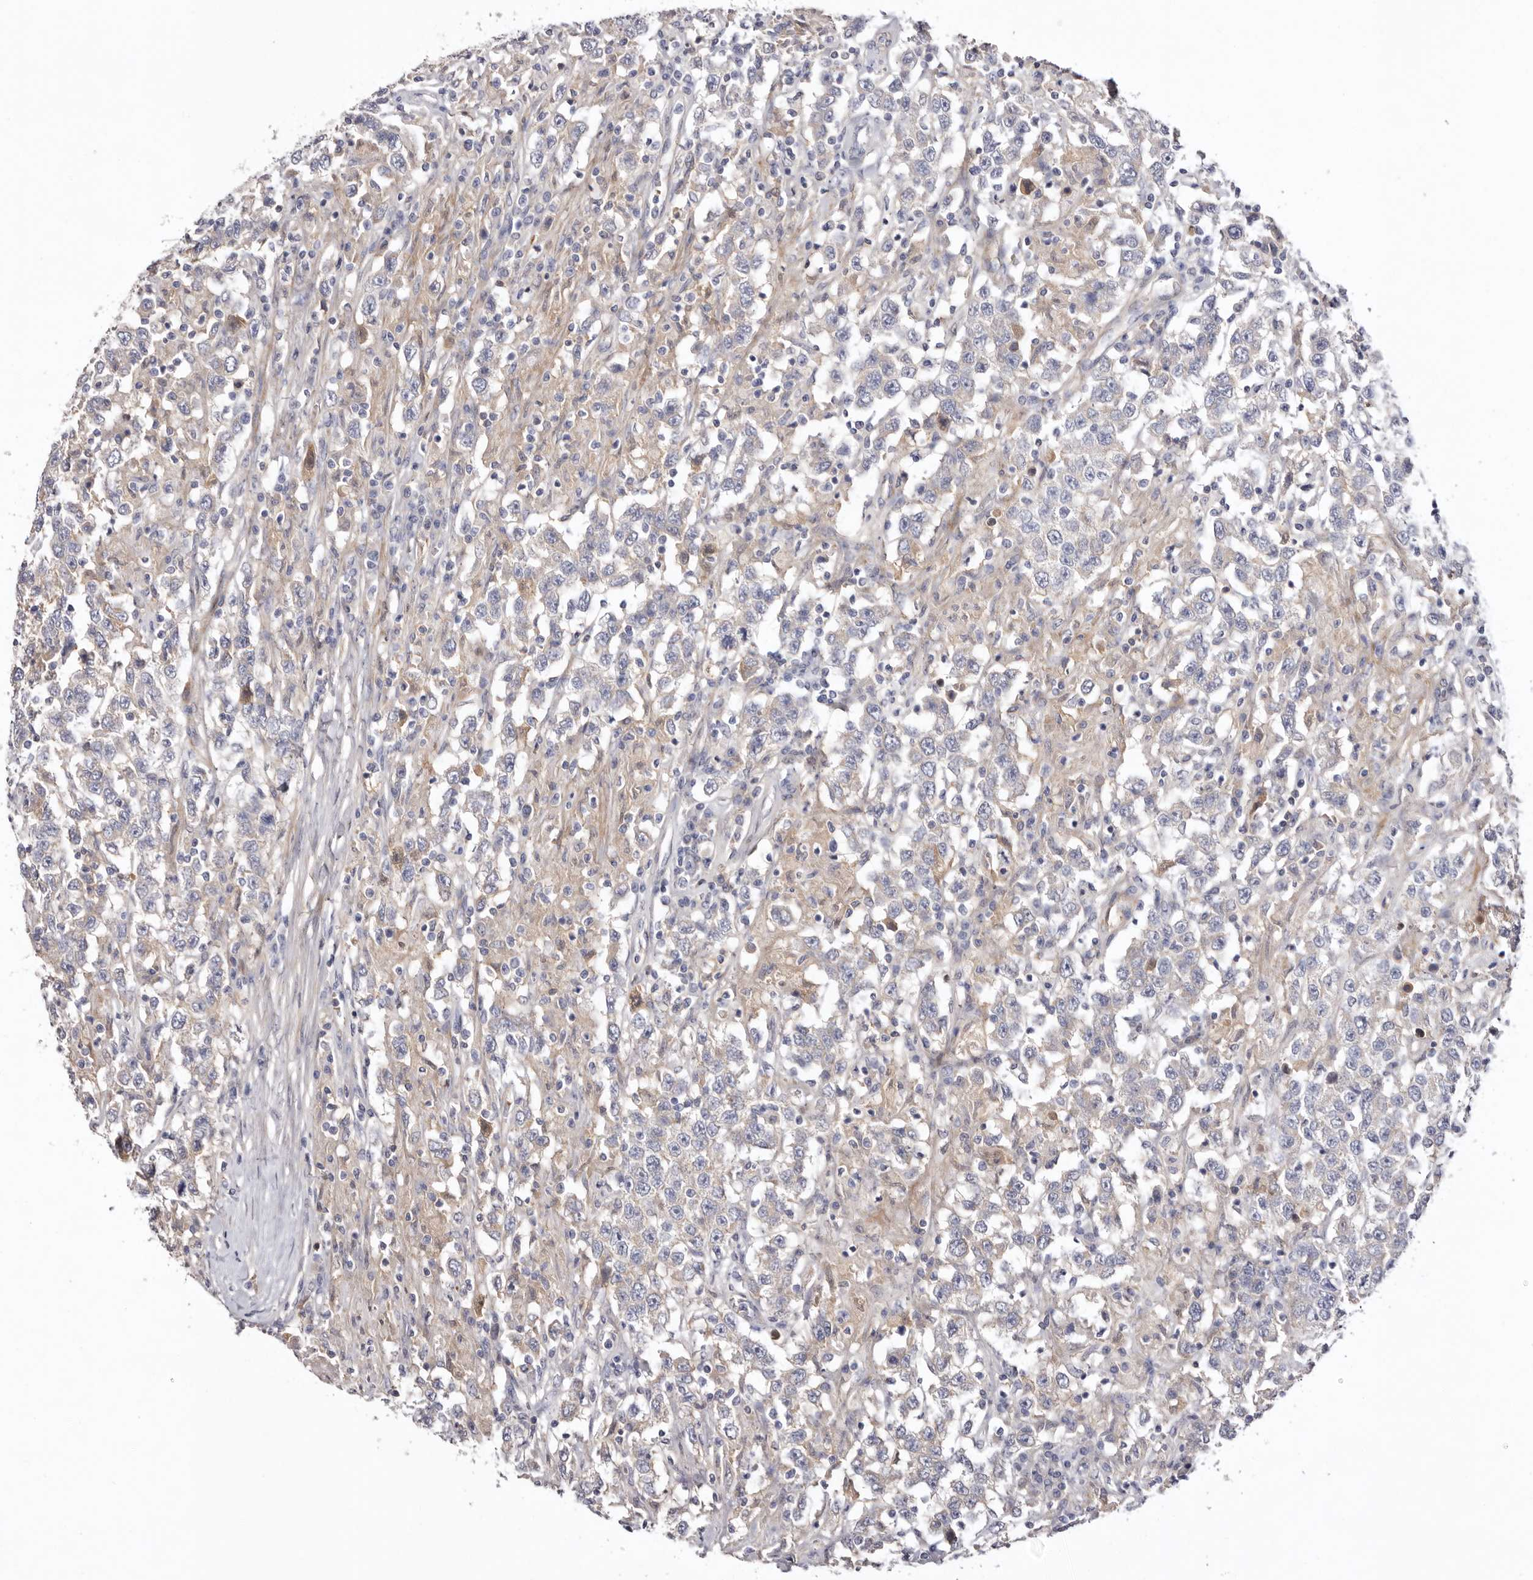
{"staining": {"intensity": "negative", "quantity": "none", "location": "none"}, "tissue": "testis cancer", "cell_type": "Tumor cells", "image_type": "cancer", "snomed": [{"axis": "morphology", "description": "Seminoma, NOS"}, {"axis": "topography", "description": "Testis"}], "caption": "This is an immunohistochemistry (IHC) micrograph of human testis cancer (seminoma). There is no positivity in tumor cells.", "gene": "LMLN", "patient": {"sex": "male", "age": 41}}